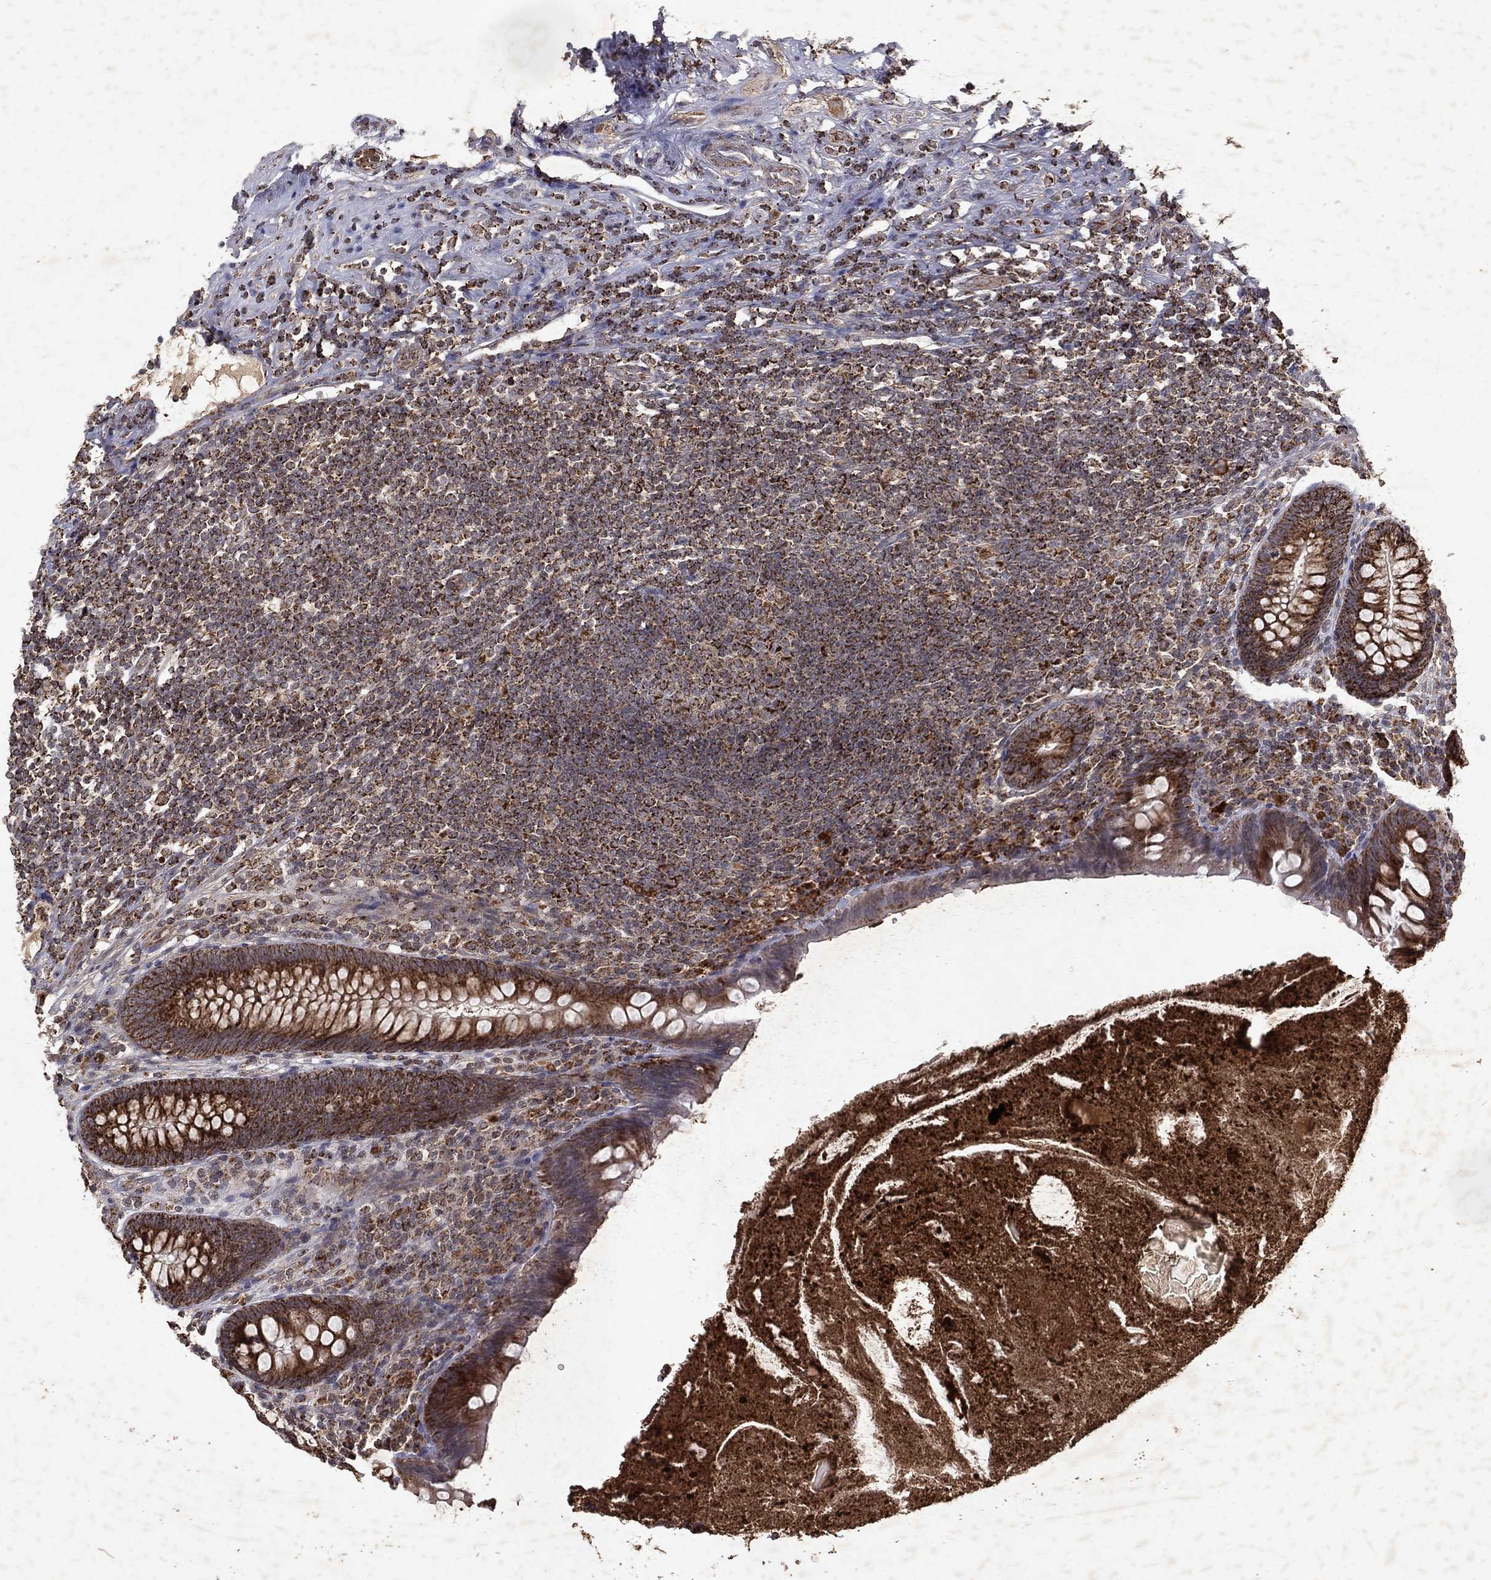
{"staining": {"intensity": "moderate", "quantity": "25%-75%", "location": "cytoplasmic/membranous"}, "tissue": "appendix", "cell_type": "Glandular cells", "image_type": "normal", "snomed": [{"axis": "morphology", "description": "Normal tissue, NOS"}, {"axis": "topography", "description": "Appendix"}], "caption": "Moderate cytoplasmic/membranous expression for a protein is identified in approximately 25%-75% of glandular cells of unremarkable appendix using immunohistochemistry.", "gene": "PYROXD2", "patient": {"sex": "male", "age": 47}}